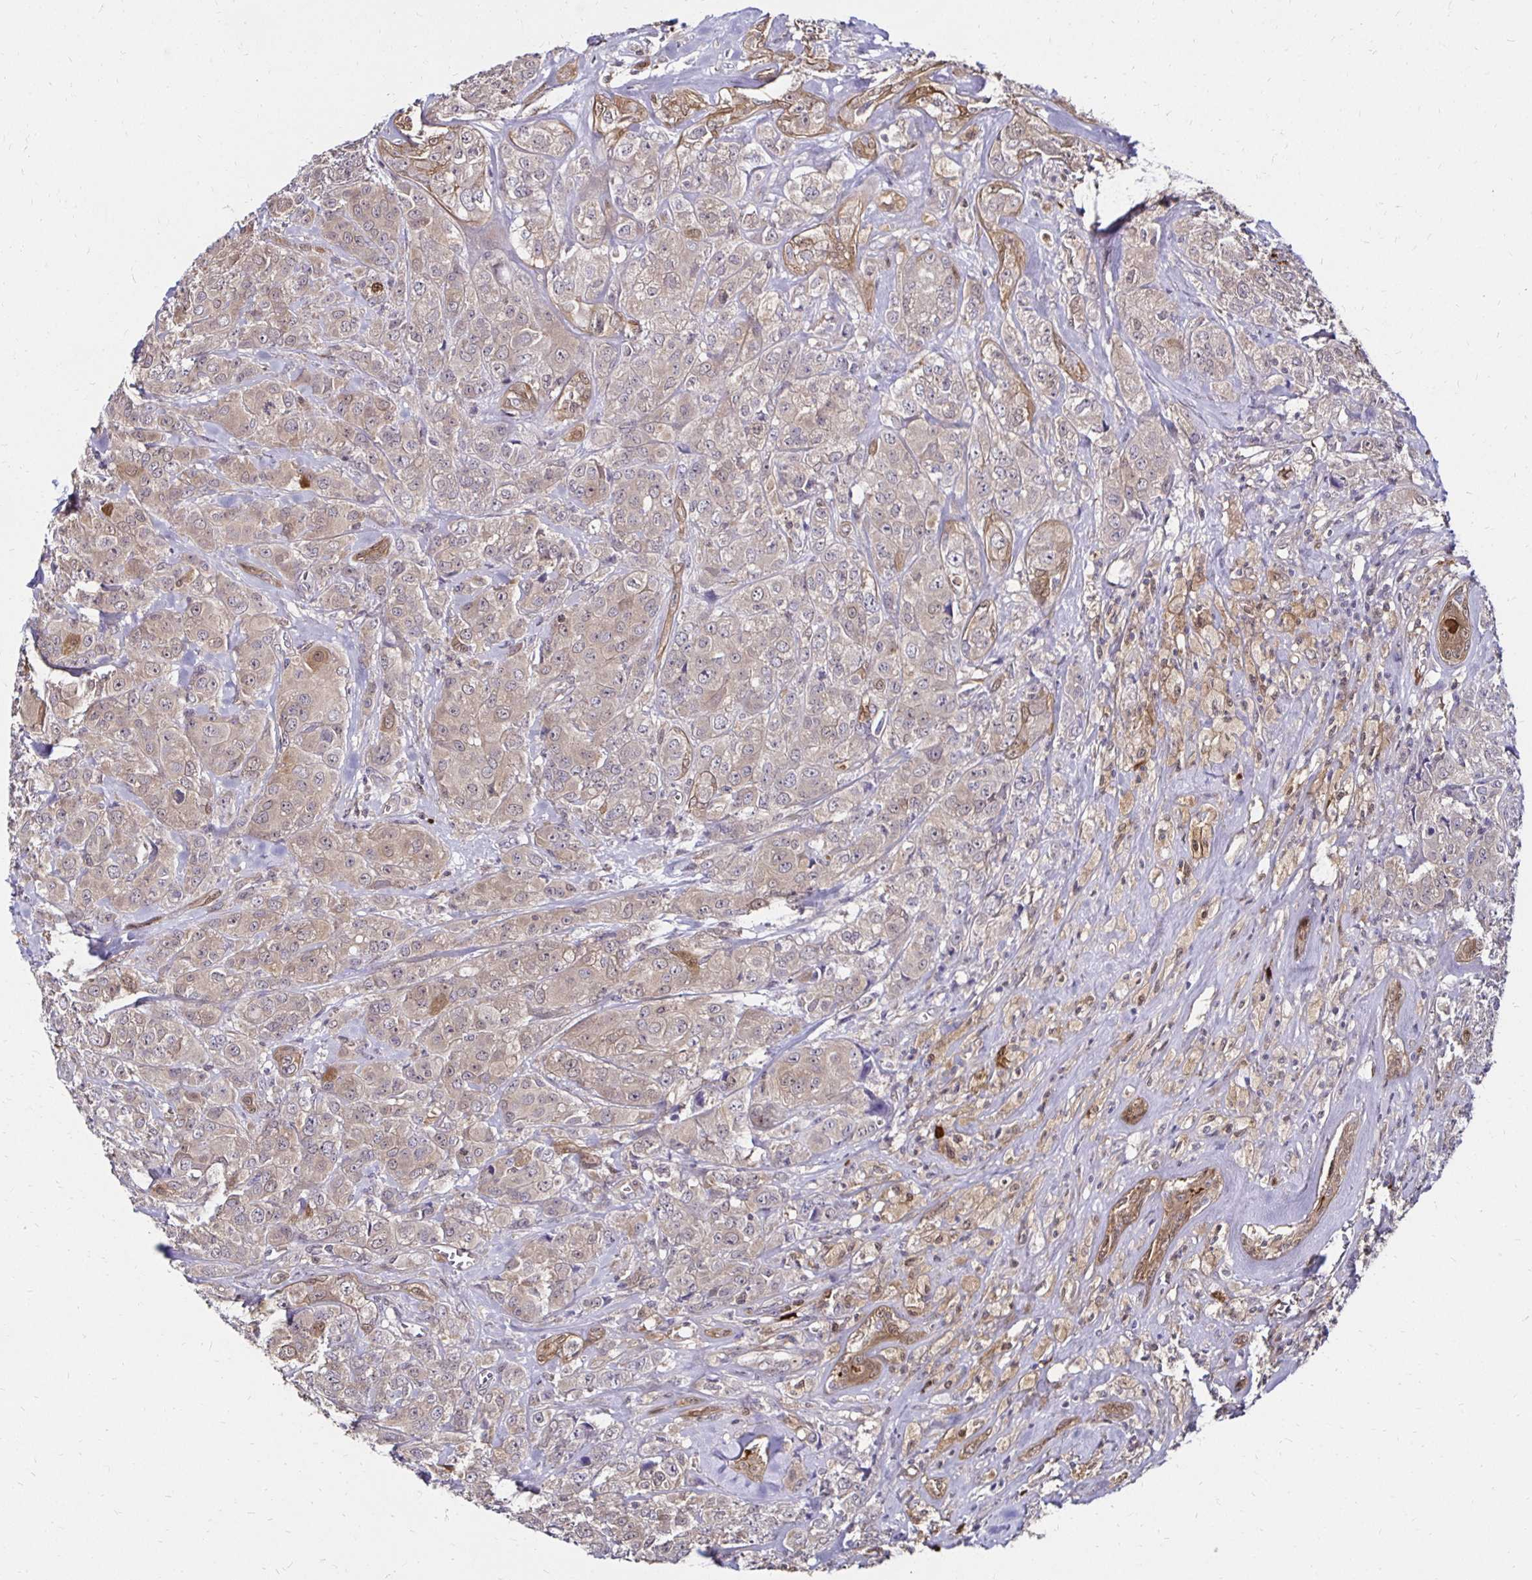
{"staining": {"intensity": "weak", "quantity": "<25%", "location": "nuclear"}, "tissue": "breast cancer", "cell_type": "Tumor cells", "image_type": "cancer", "snomed": [{"axis": "morphology", "description": "Normal tissue, NOS"}, {"axis": "morphology", "description": "Duct carcinoma"}, {"axis": "topography", "description": "Breast"}], "caption": "This is an IHC image of breast infiltrating ductal carcinoma. There is no positivity in tumor cells.", "gene": "TXN", "patient": {"sex": "female", "age": 43}}